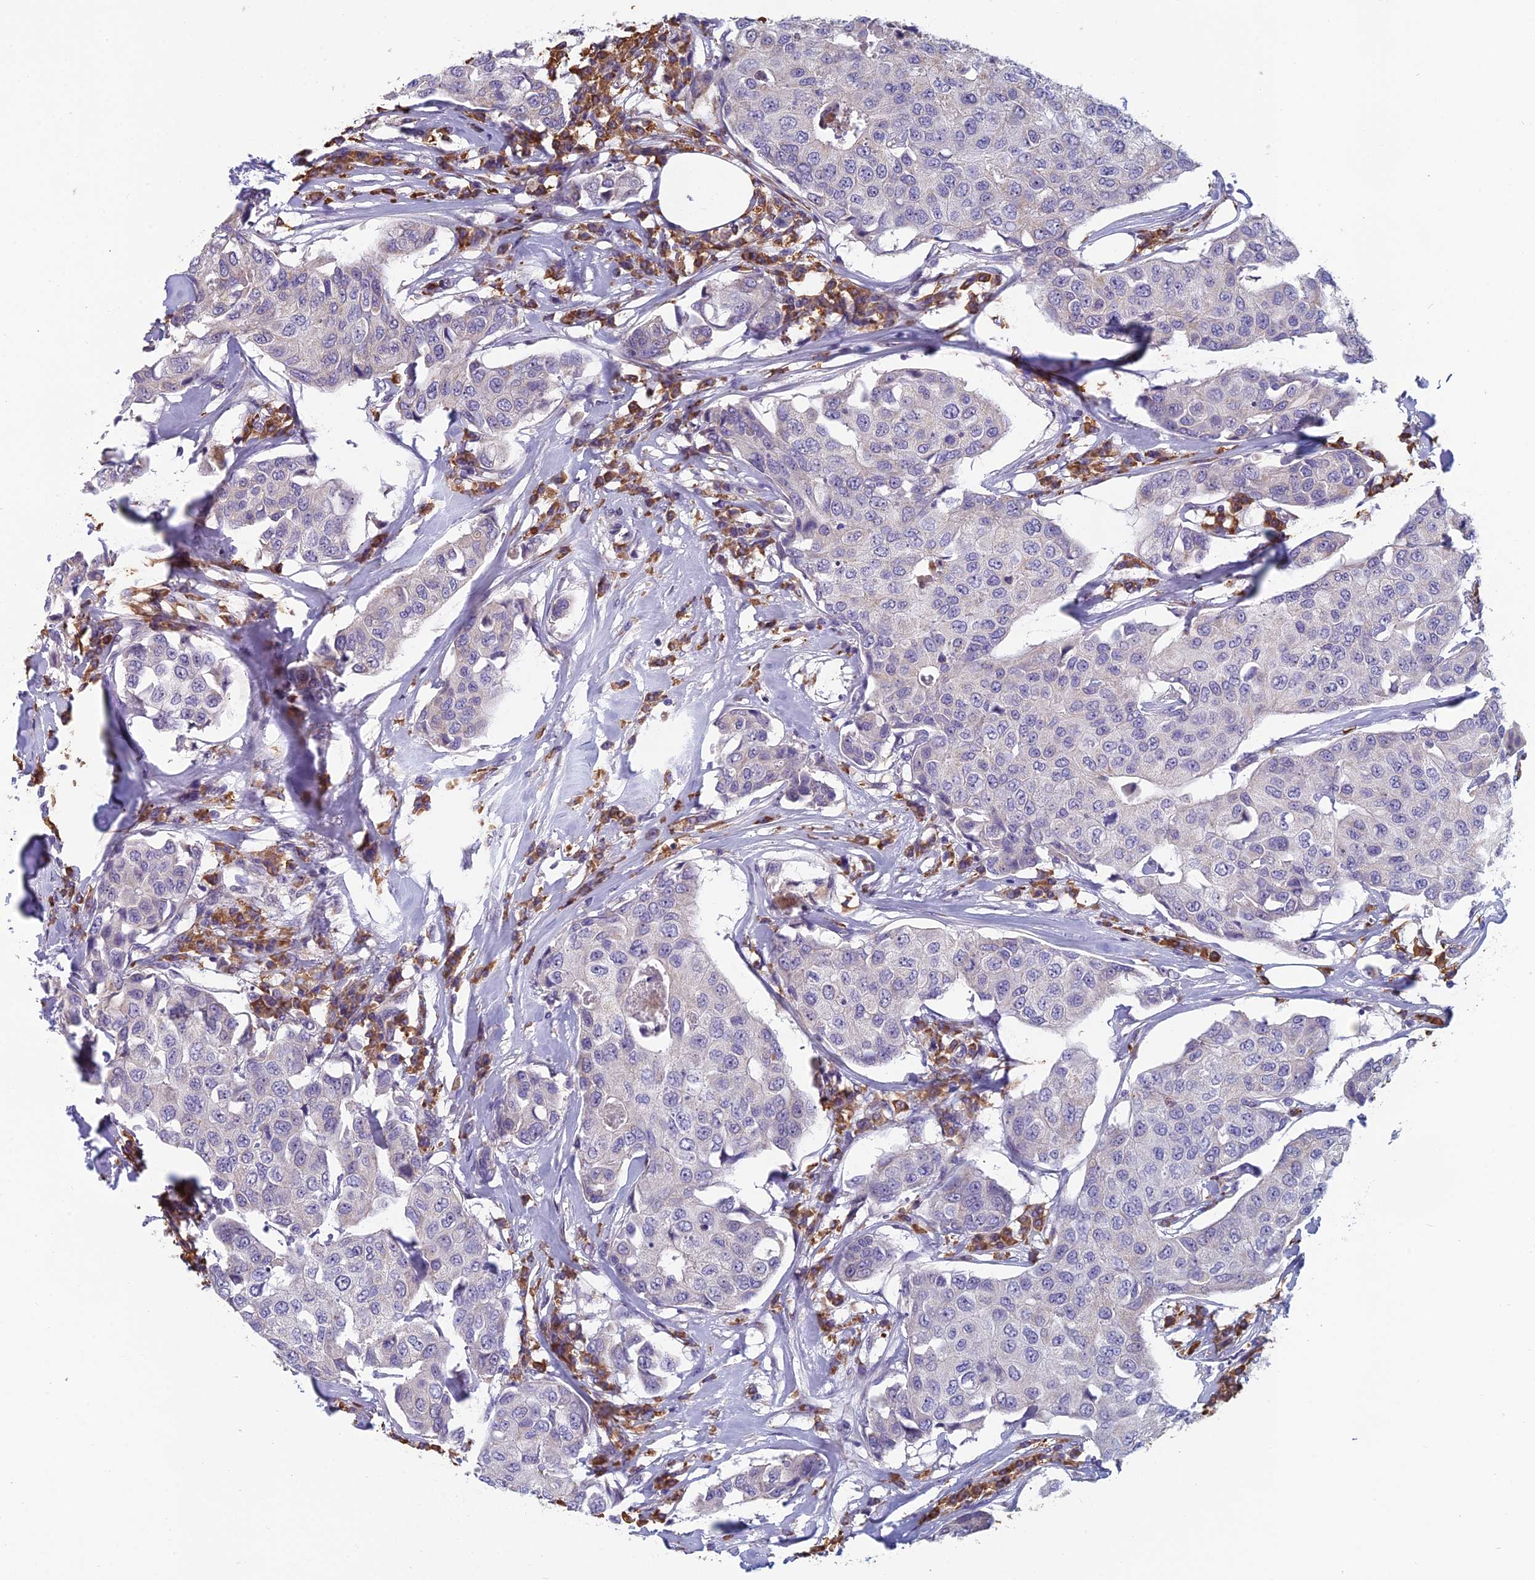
{"staining": {"intensity": "negative", "quantity": "none", "location": "none"}, "tissue": "breast cancer", "cell_type": "Tumor cells", "image_type": "cancer", "snomed": [{"axis": "morphology", "description": "Duct carcinoma"}, {"axis": "topography", "description": "Breast"}], "caption": "Immunohistochemistry photomicrograph of breast cancer stained for a protein (brown), which reveals no expression in tumor cells. Nuclei are stained in blue.", "gene": "NOC2L", "patient": {"sex": "female", "age": 80}}